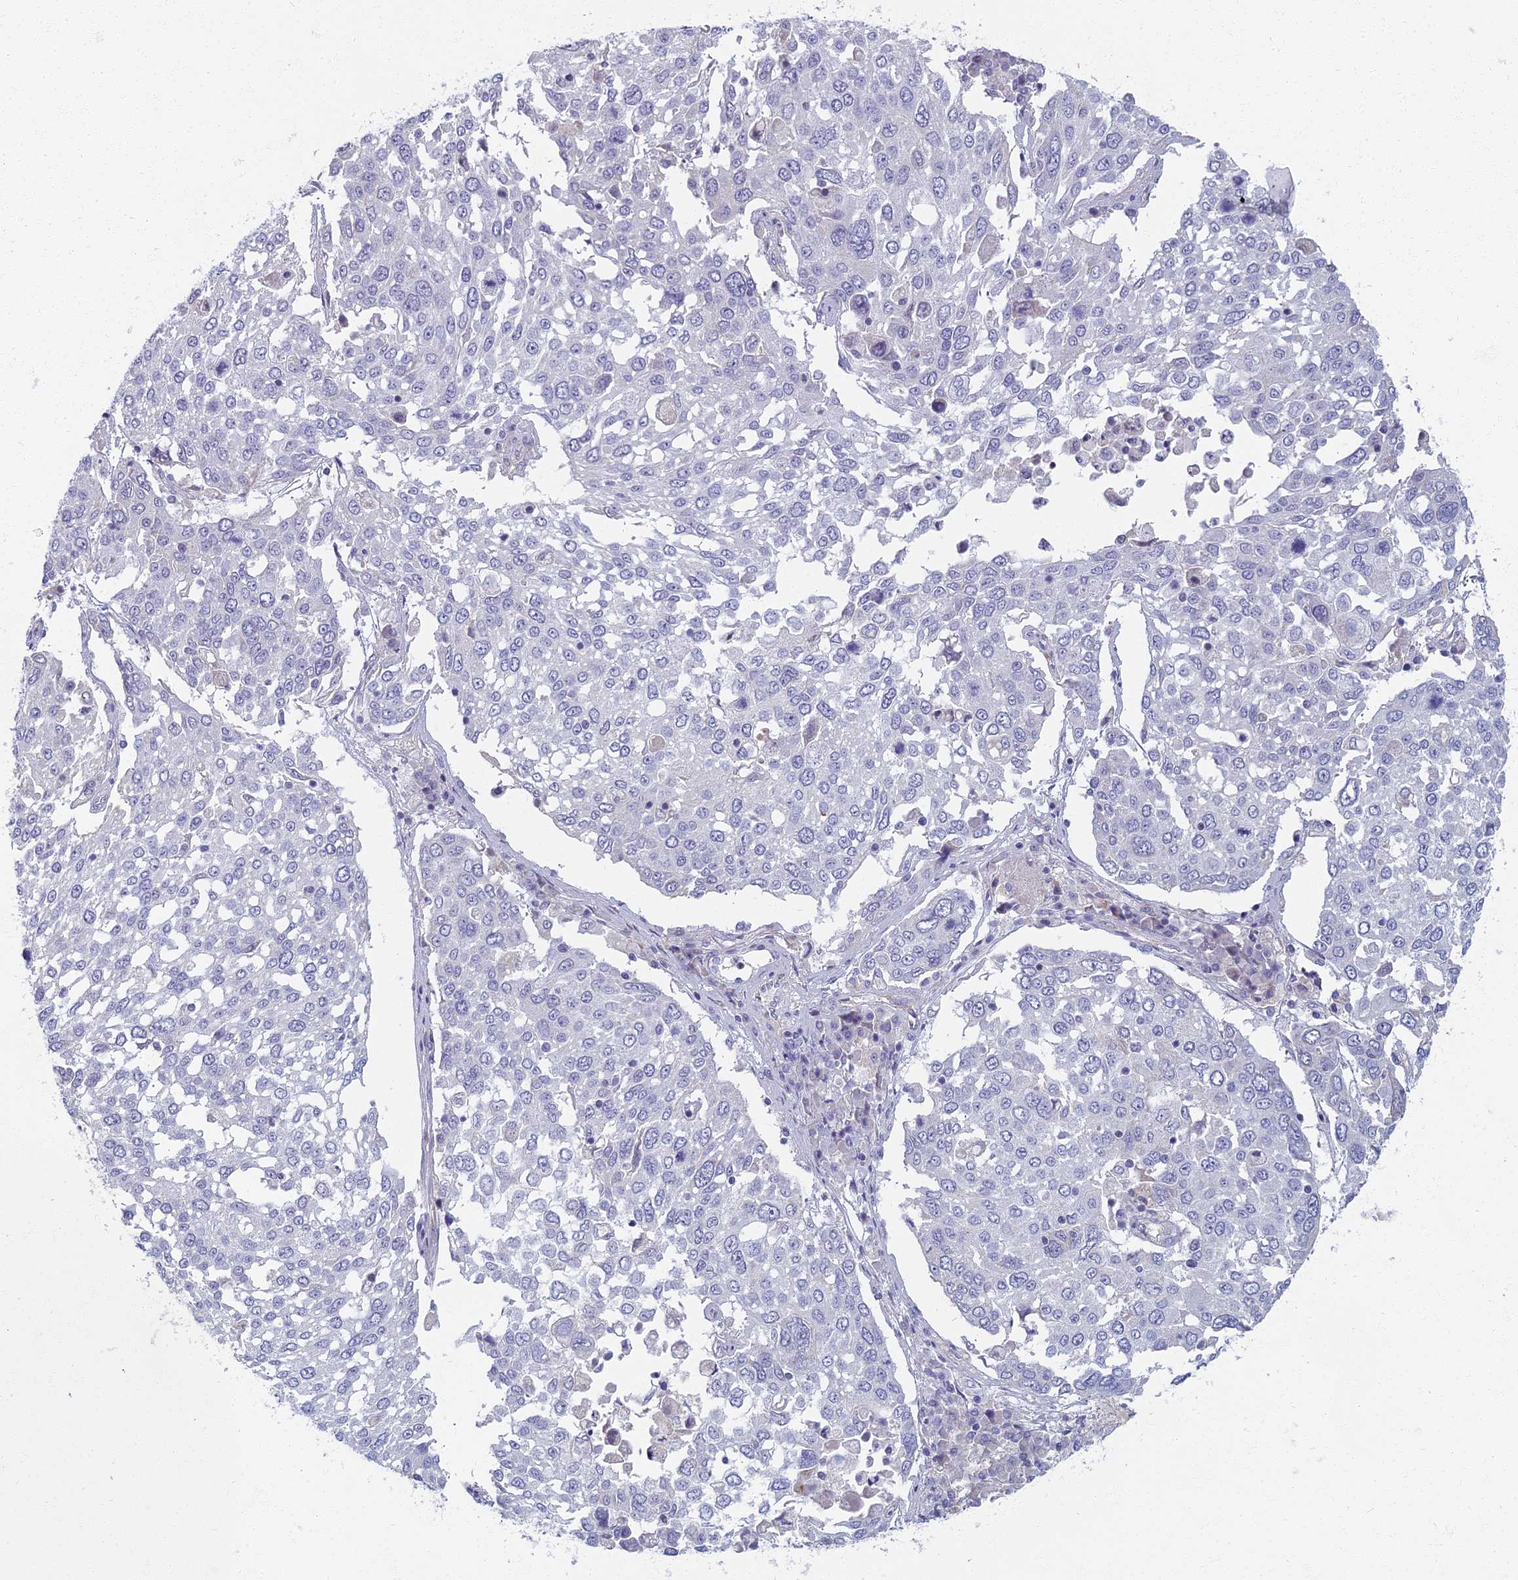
{"staining": {"intensity": "negative", "quantity": "none", "location": "none"}, "tissue": "lung cancer", "cell_type": "Tumor cells", "image_type": "cancer", "snomed": [{"axis": "morphology", "description": "Squamous cell carcinoma, NOS"}, {"axis": "topography", "description": "Lung"}], "caption": "The image demonstrates no staining of tumor cells in lung cancer.", "gene": "ARL15", "patient": {"sex": "male", "age": 65}}